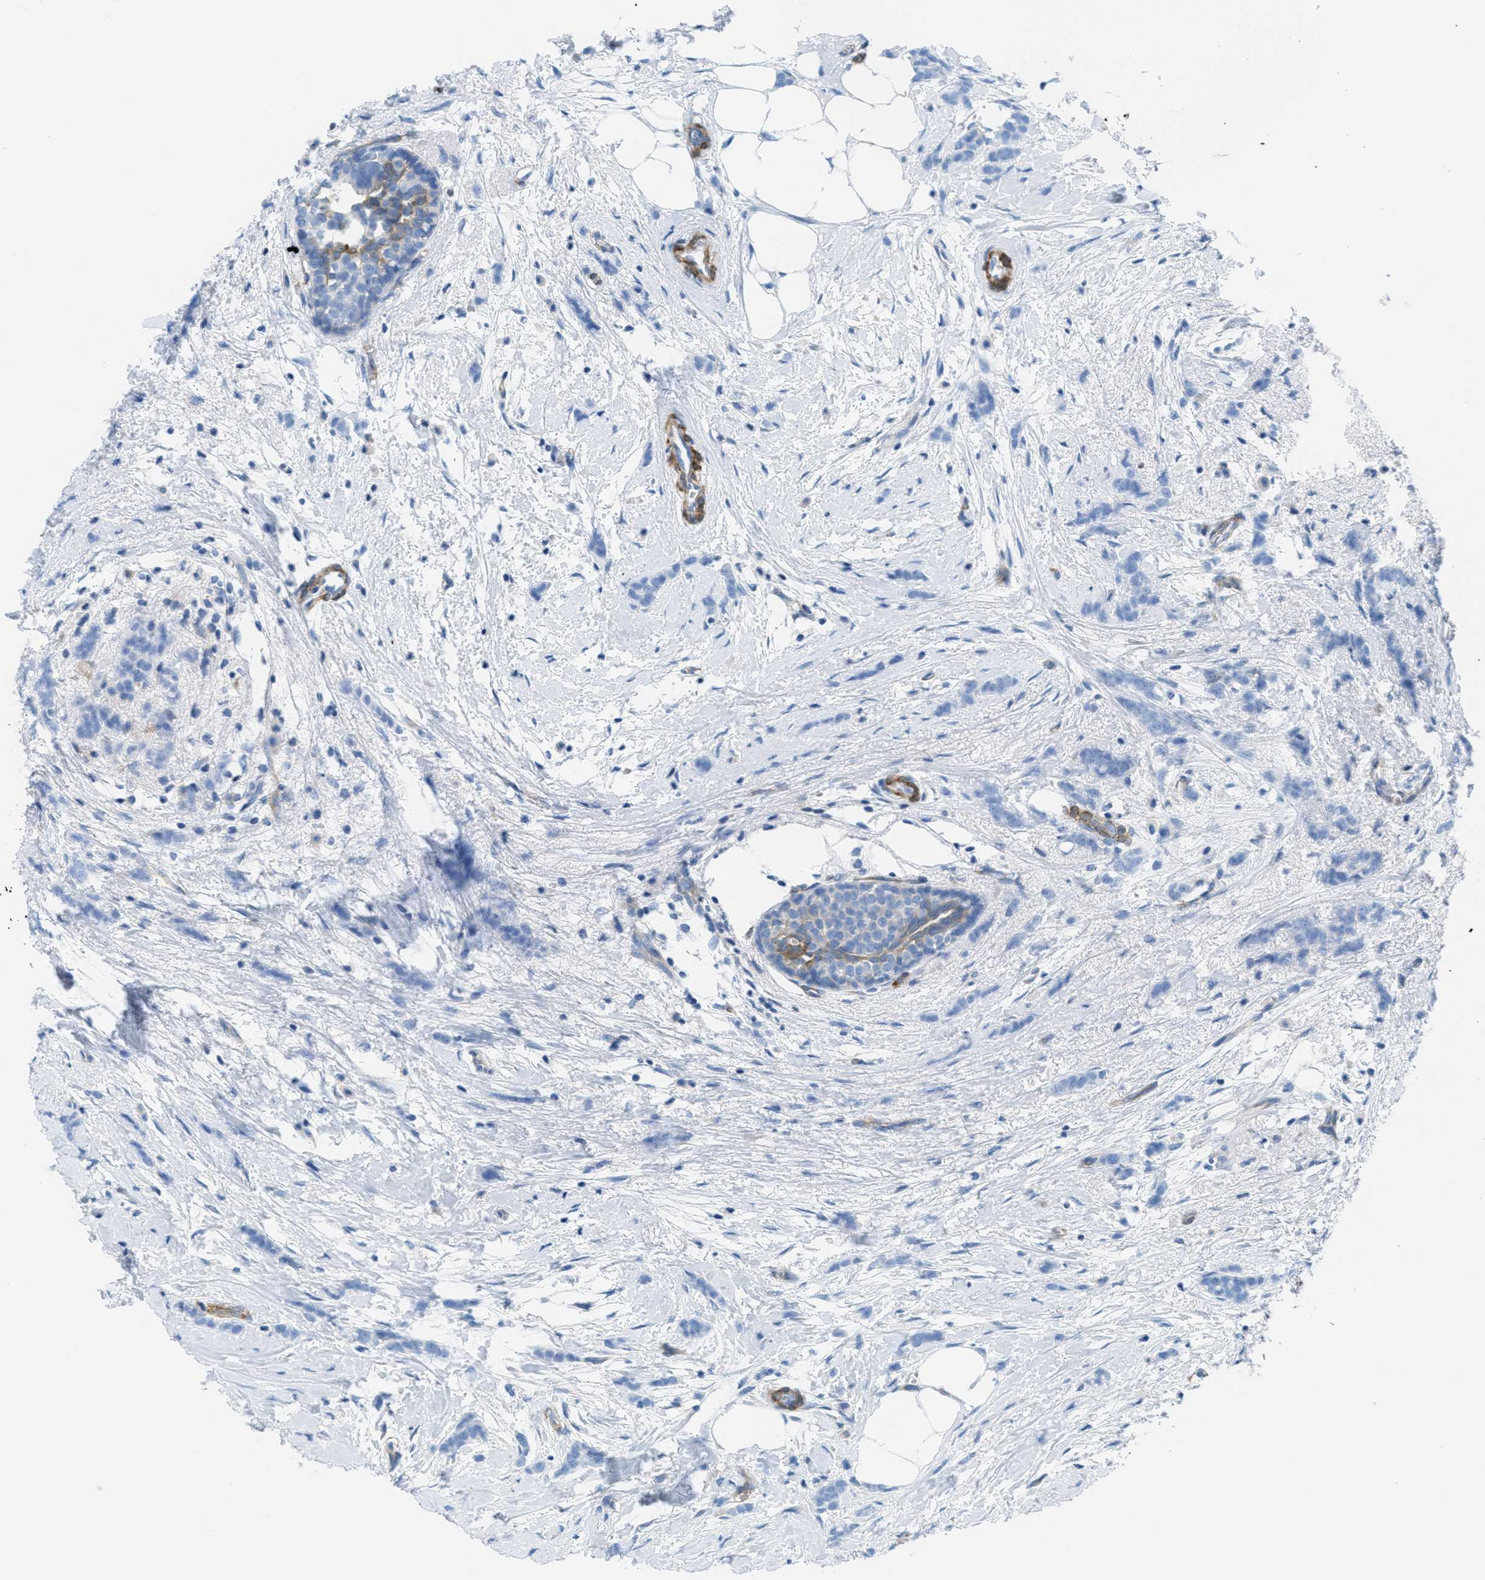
{"staining": {"intensity": "negative", "quantity": "none", "location": "none"}, "tissue": "breast cancer", "cell_type": "Tumor cells", "image_type": "cancer", "snomed": [{"axis": "morphology", "description": "Lobular carcinoma, in situ"}, {"axis": "morphology", "description": "Lobular carcinoma"}, {"axis": "topography", "description": "Breast"}], "caption": "Tumor cells show no significant expression in lobular carcinoma (breast).", "gene": "MAPRE2", "patient": {"sex": "female", "age": 41}}